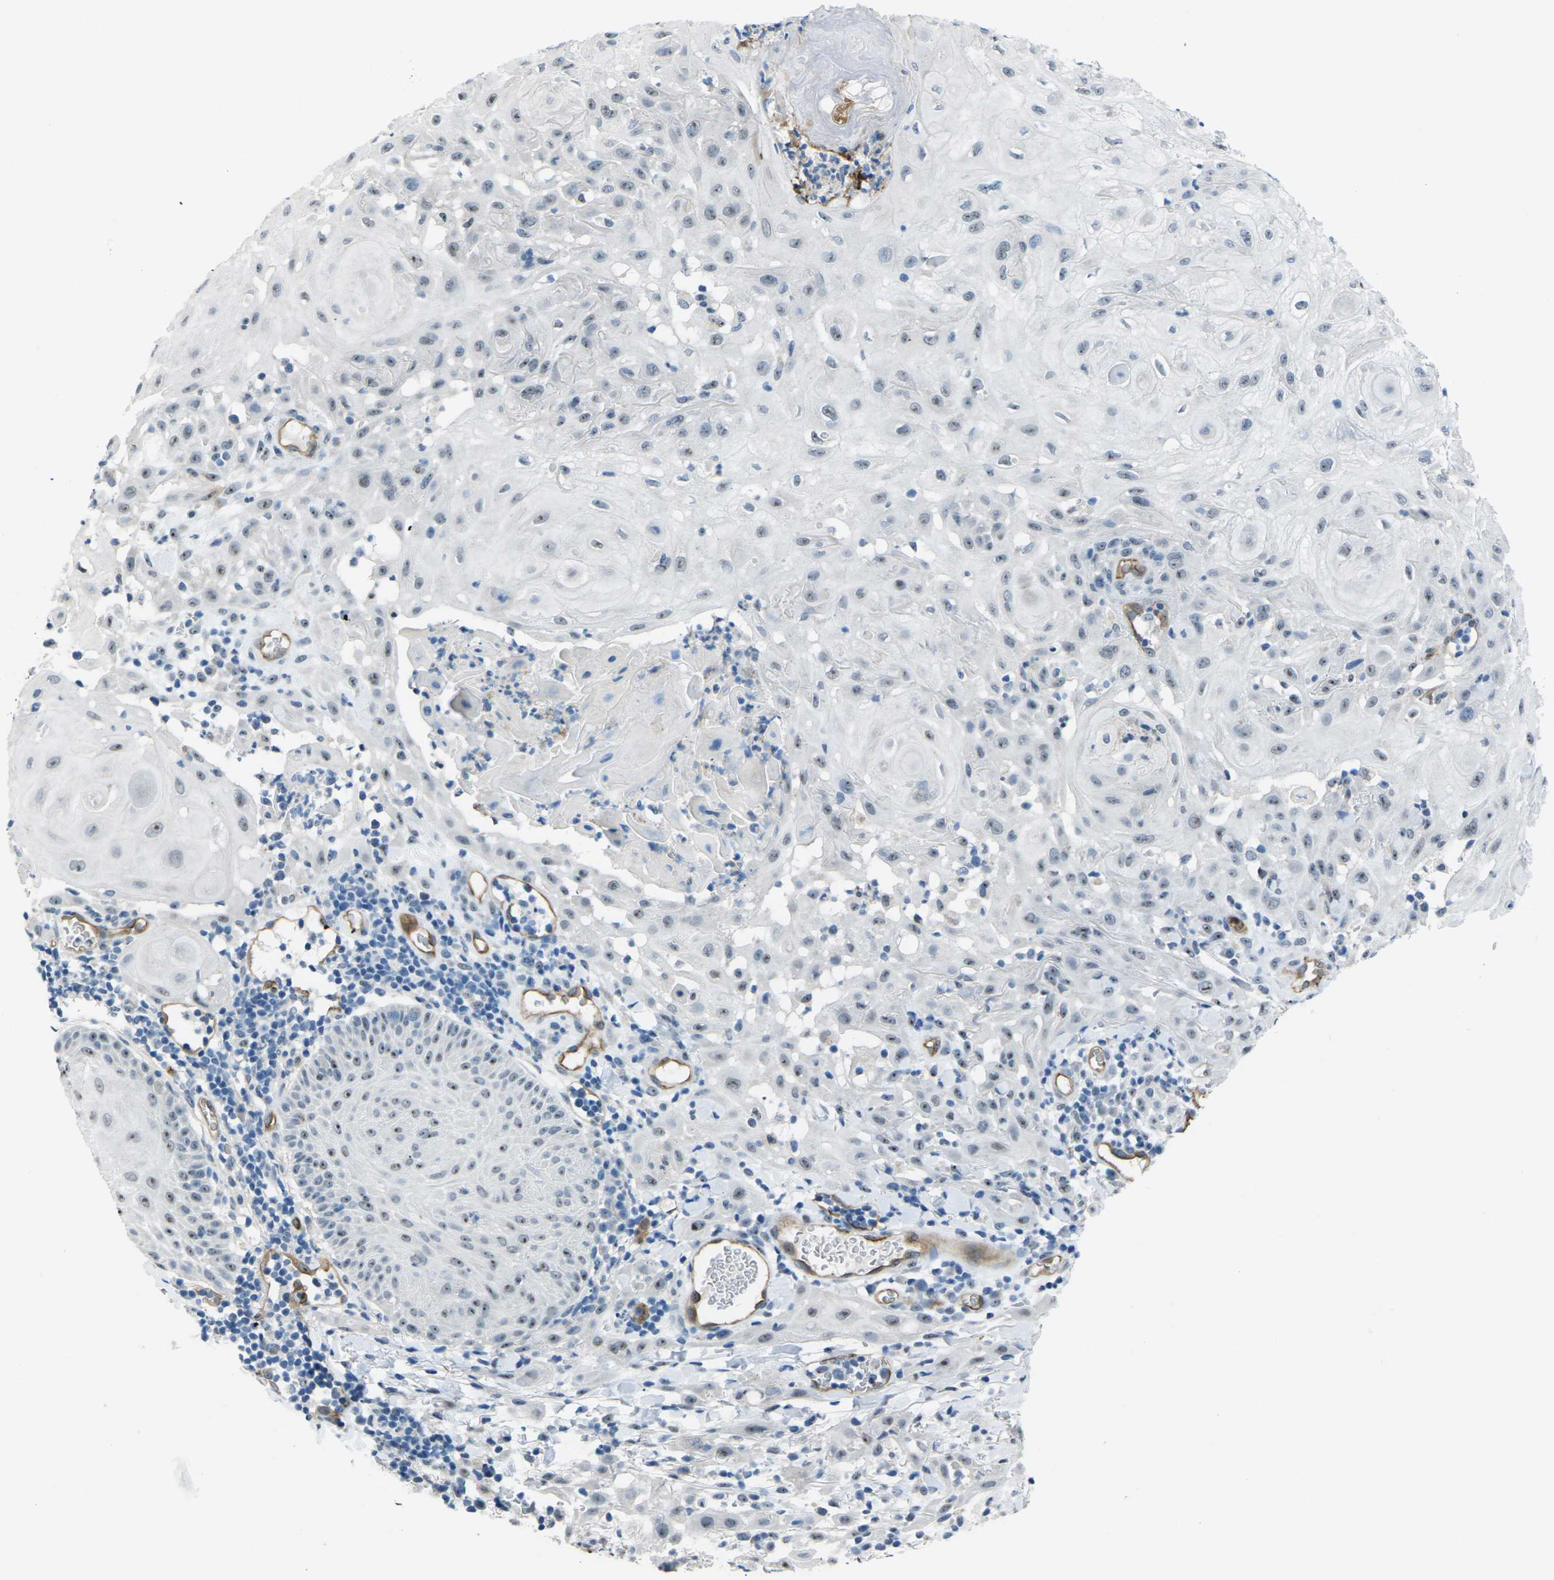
{"staining": {"intensity": "negative", "quantity": "none", "location": "none"}, "tissue": "skin cancer", "cell_type": "Tumor cells", "image_type": "cancer", "snomed": [{"axis": "morphology", "description": "Squamous cell carcinoma, NOS"}, {"axis": "topography", "description": "Skin"}], "caption": "Human skin squamous cell carcinoma stained for a protein using IHC demonstrates no expression in tumor cells.", "gene": "HSPA12B", "patient": {"sex": "male", "age": 24}}